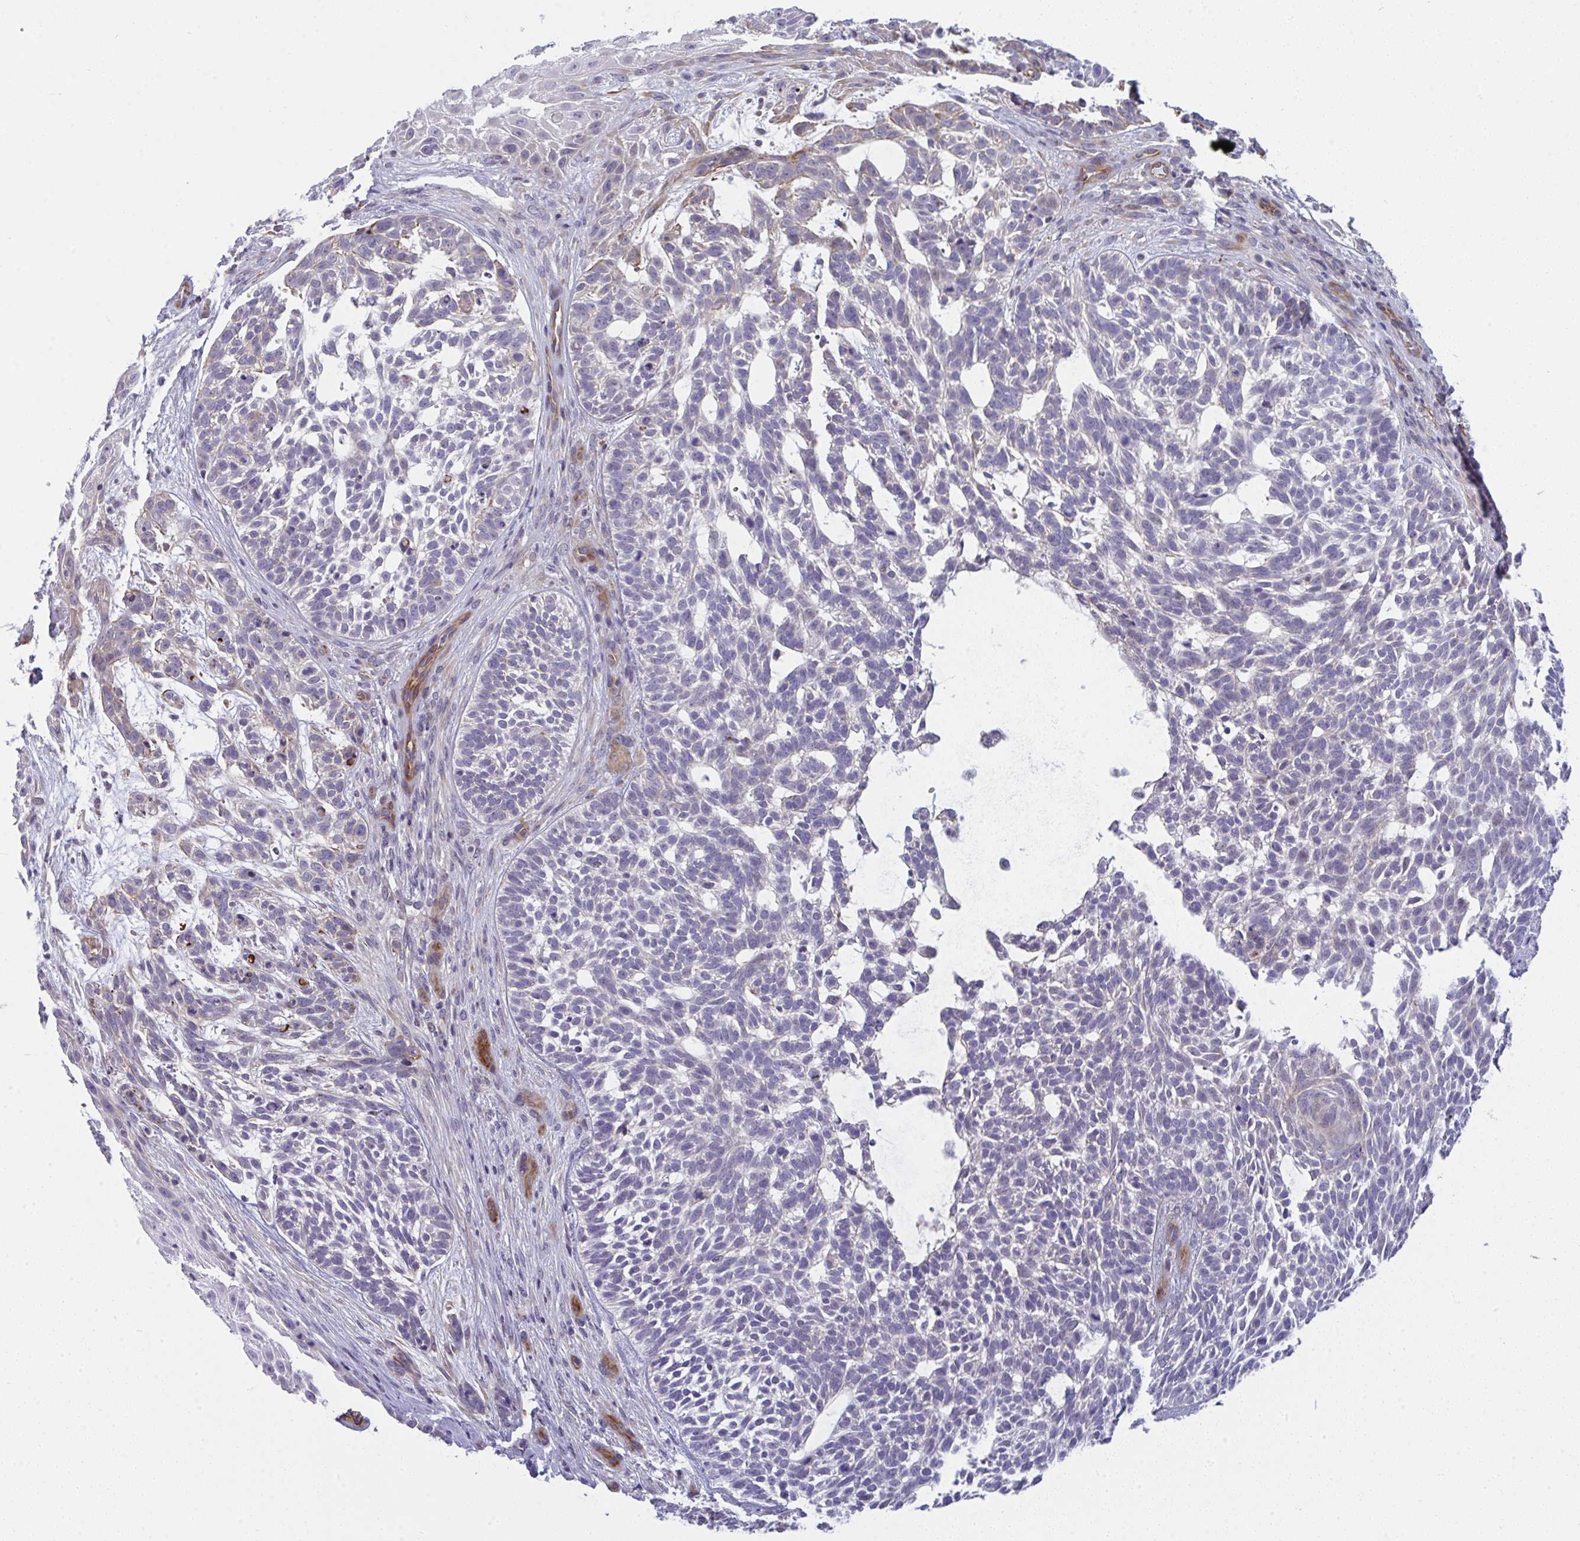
{"staining": {"intensity": "negative", "quantity": "none", "location": "none"}, "tissue": "skin cancer", "cell_type": "Tumor cells", "image_type": "cancer", "snomed": [{"axis": "morphology", "description": "Basal cell carcinoma"}, {"axis": "topography", "description": "Skin"}, {"axis": "topography", "description": "Skin, foot"}], "caption": "Micrograph shows no significant protein staining in tumor cells of basal cell carcinoma (skin).", "gene": "MYL12A", "patient": {"sex": "female", "age": 77}}